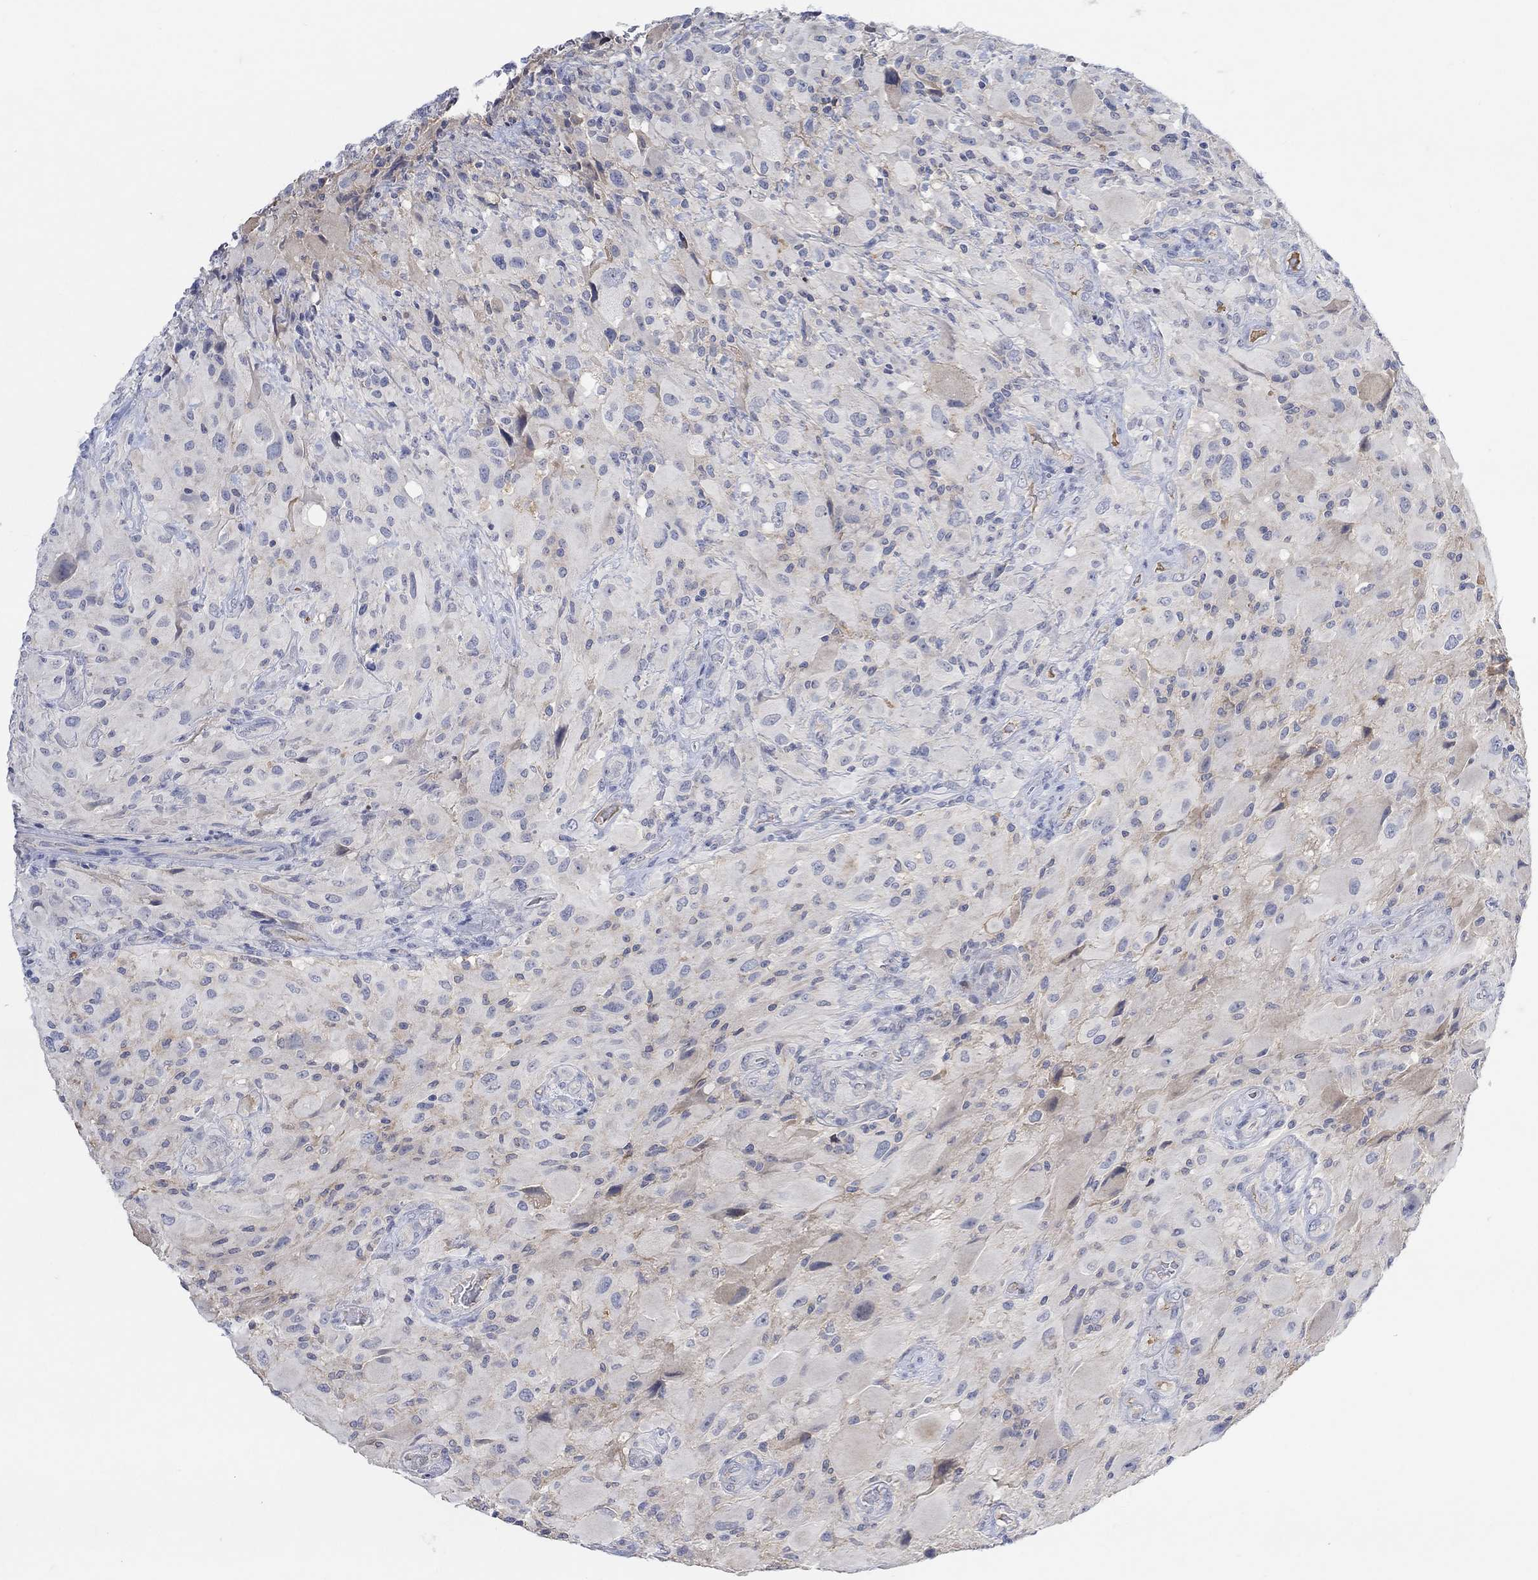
{"staining": {"intensity": "negative", "quantity": "none", "location": "none"}, "tissue": "glioma", "cell_type": "Tumor cells", "image_type": "cancer", "snomed": [{"axis": "morphology", "description": "Glioma, malignant, High grade"}, {"axis": "topography", "description": "Cerebral cortex"}], "caption": "The IHC photomicrograph has no significant staining in tumor cells of high-grade glioma (malignant) tissue.", "gene": "MSTN", "patient": {"sex": "male", "age": 35}}